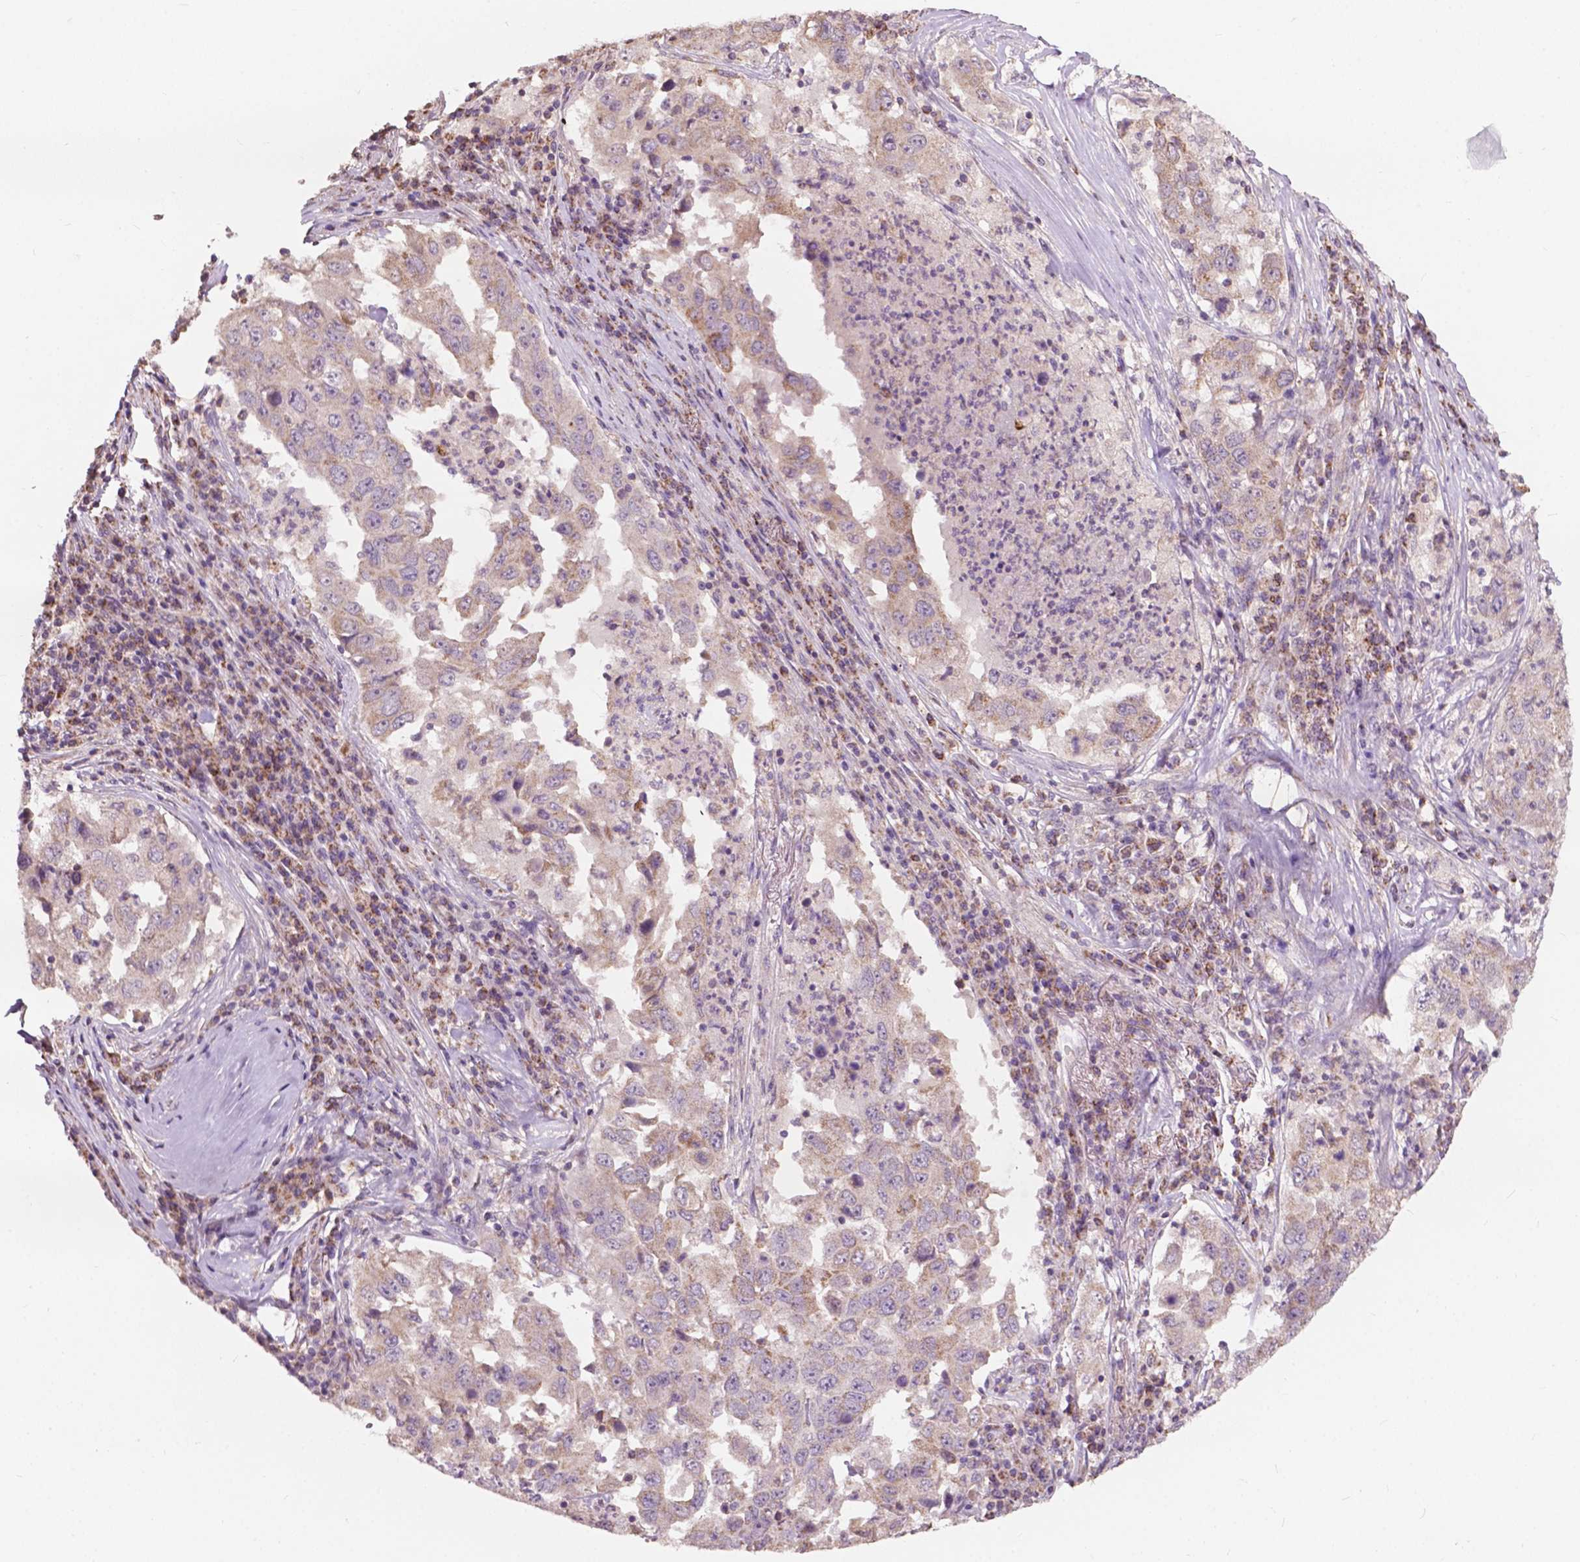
{"staining": {"intensity": "weak", "quantity": ">75%", "location": "cytoplasmic/membranous"}, "tissue": "lung cancer", "cell_type": "Tumor cells", "image_type": "cancer", "snomed": [{"axis": "morphology", "description": "Adenocarcinoma, NOS"}, {"axis": "topography", "description": "Lung"}], "caption": "Protein staining exhibits weak cytoplasmic/membranous positivity in approximately >75% of tumor cells in lung cancer. Nuclei are stained in blue.", "gene": "NDUFA10", "patient": {"sex": "male", "age": 73}}